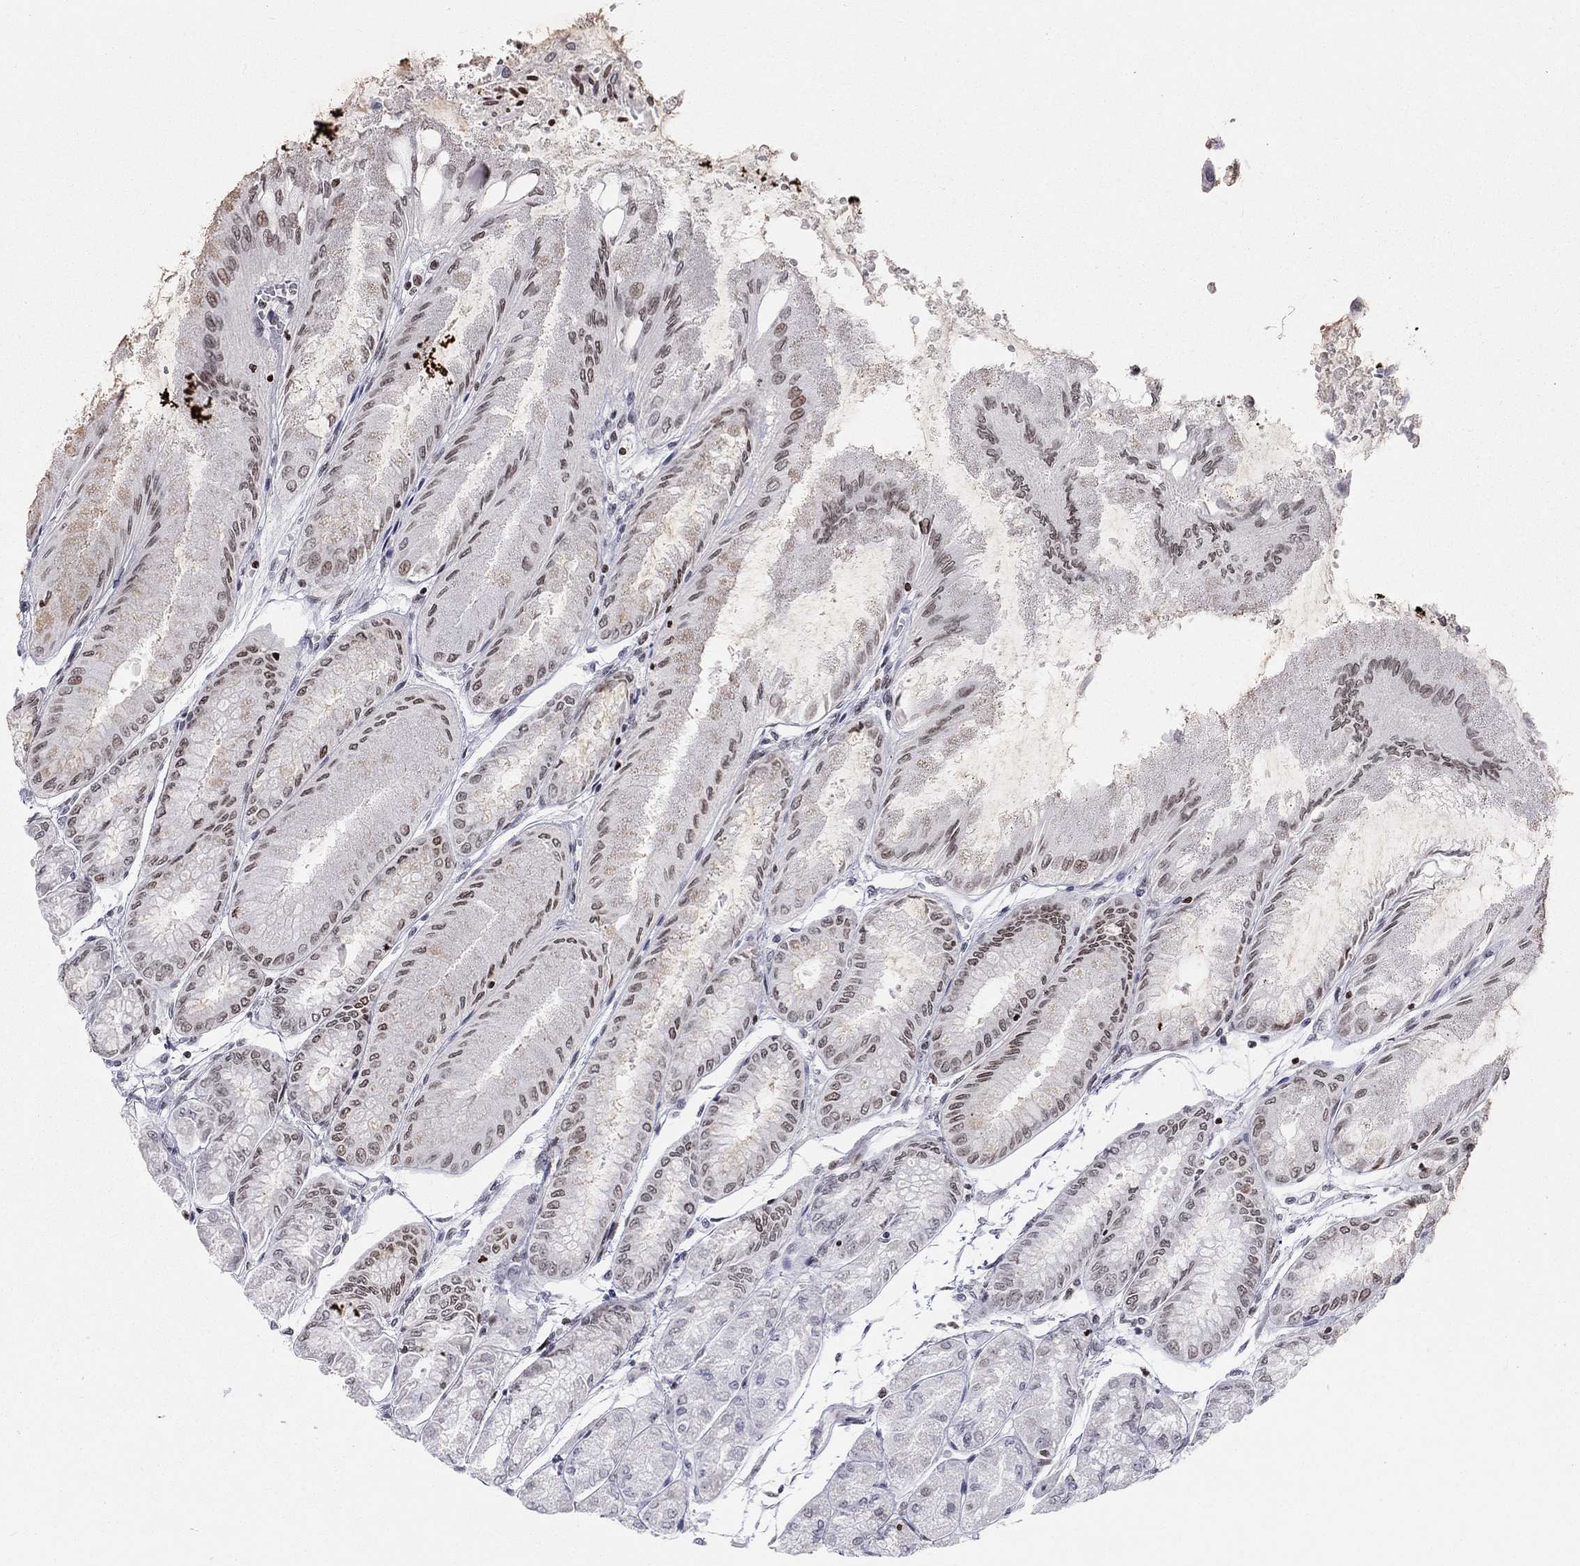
{"staining": {"intensity": "moderate", "quantity": "25%-75%", "location": "nuclear"}, "tissue": "stomach", "cell_type": "Glandular cells", "image_type": "normal", "snomed": [{"axis": "morphology", "description": "Normal tissue, NOS"}, {"axis": "topography", "description": "Stomach, upper"}], "caption": "Protein expression analysis of unremarkable stomach exhibits moderate nuclear expression in approximately 25%-75% of glandular cells. (IHC, brightfield microscopy, high magnification).", "gene": "H2AX", "patient": {"sex": "male", "age": 60}}